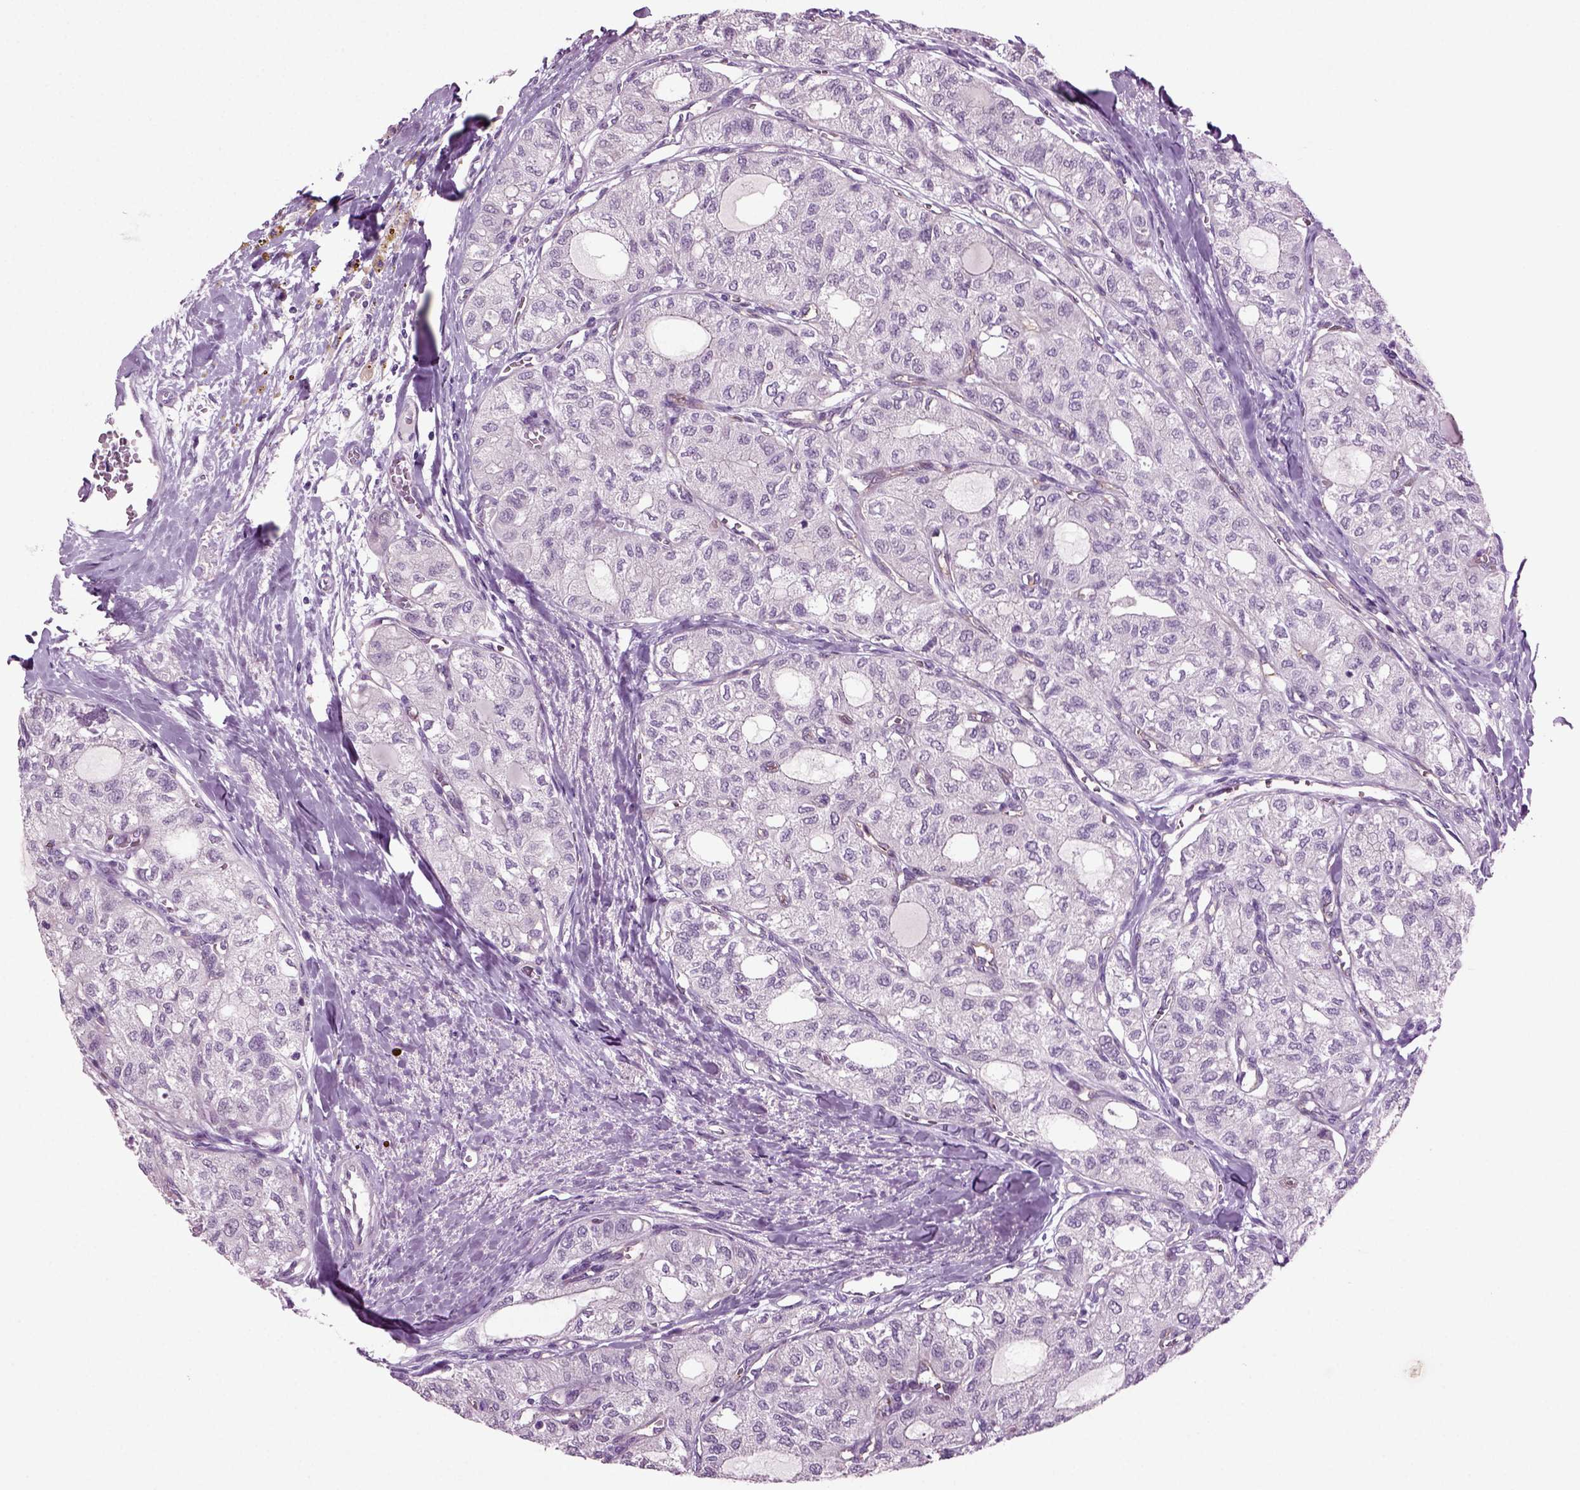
{"staining": {"intensity": "negative", "quantity": "none", "location": "none"}, "tissue": "thyroid cancer", "cell_type": "Tumor cells", "image_type": "cancer", "snomed": [{"axis": "morphology", "description": "Follicular adenoma carcinoma, NOS"}, {"axis": "topography", "description": "Thyroid gland"}], "caption": "Immunohistochemistry (IHC) micrograph of thyroid cancer (follicular adenoma carcinoma) stained for a protein (brown), which displays no expression in tumor cells.", "gene": "COL9A2", "patient": {"sex": "male", "age": 75}}